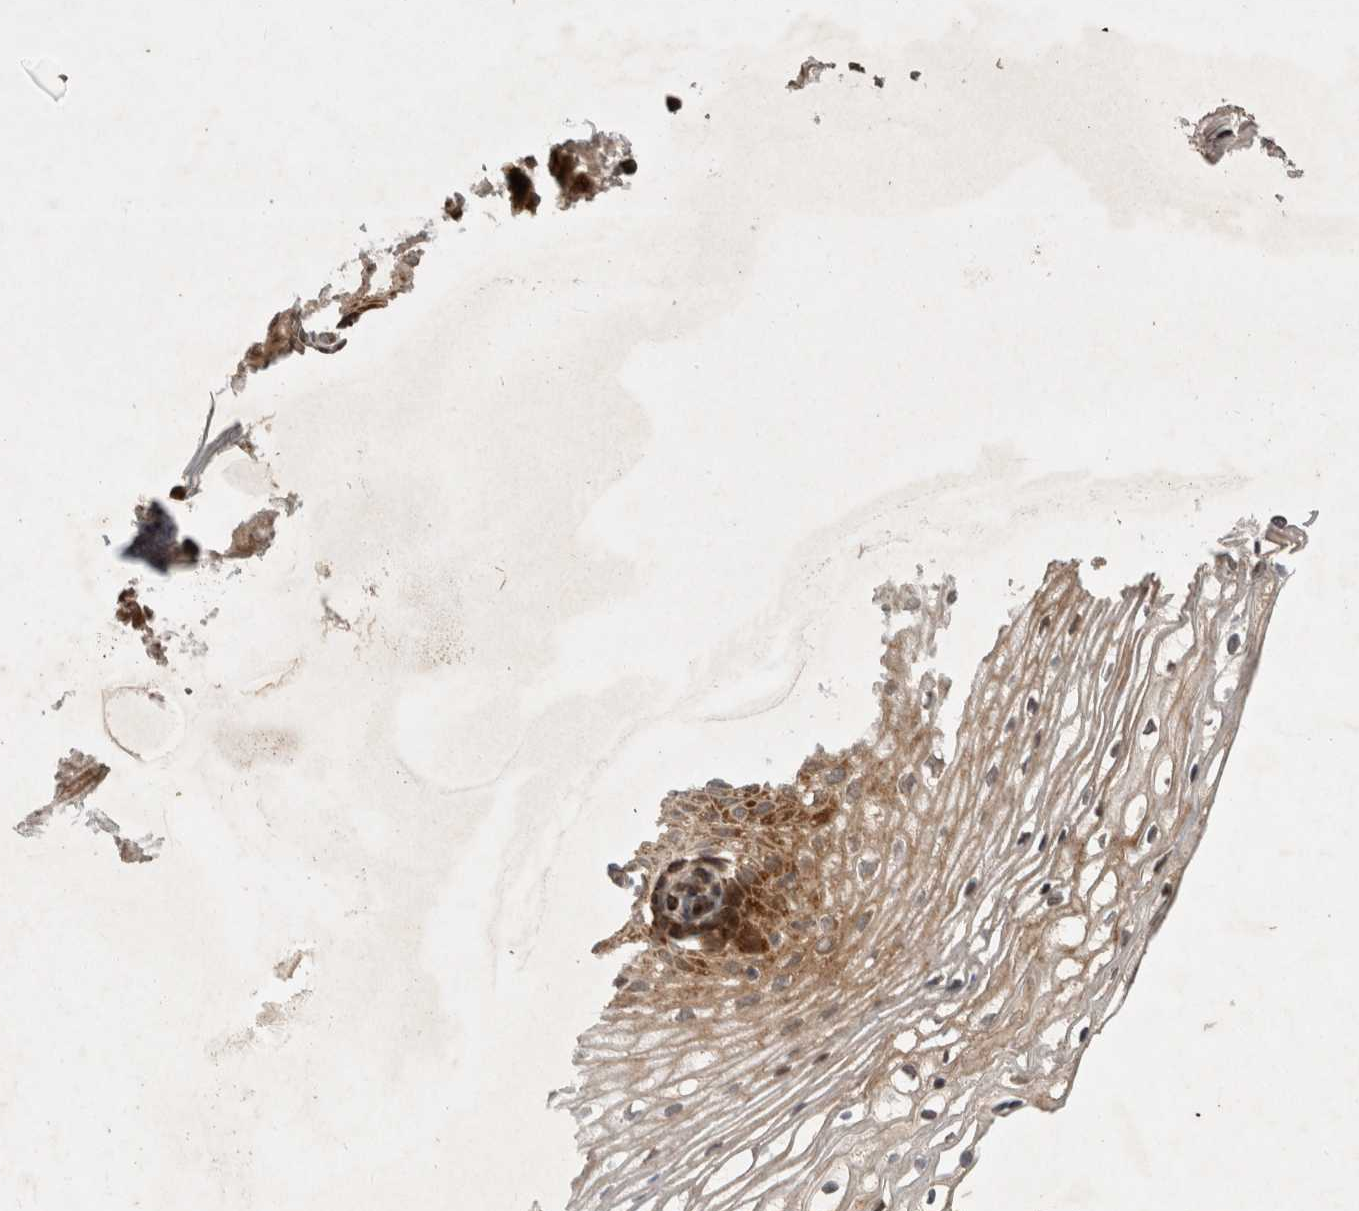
{"staining": {"intensity": "moderate", "quantity": ">75%", "location": "cytoplasmic/membranous"}, "tissue": "vagina", "cell_type": "Squamous epithelial cells", "image_type": "normal", "snomed": [{"axis": "morphology", "description": "Normal tissue, NOS"}, {"axis": "topography", "description": "Vagina"}], "caption": "IHC staining of normal vagina, which exhibits medium levels of moderate cytoplasmic/membranous positivity in about >75% of squamous epithelial cells indicating moderate cytoplasmic/membranous protein positivity. The staining was performed using DAB (brown) for protein detection and nuclei were counterstained in hematoxylin (blue).", "gene": "SERAC1", "patient": {"sex": "female", "age": 60}}